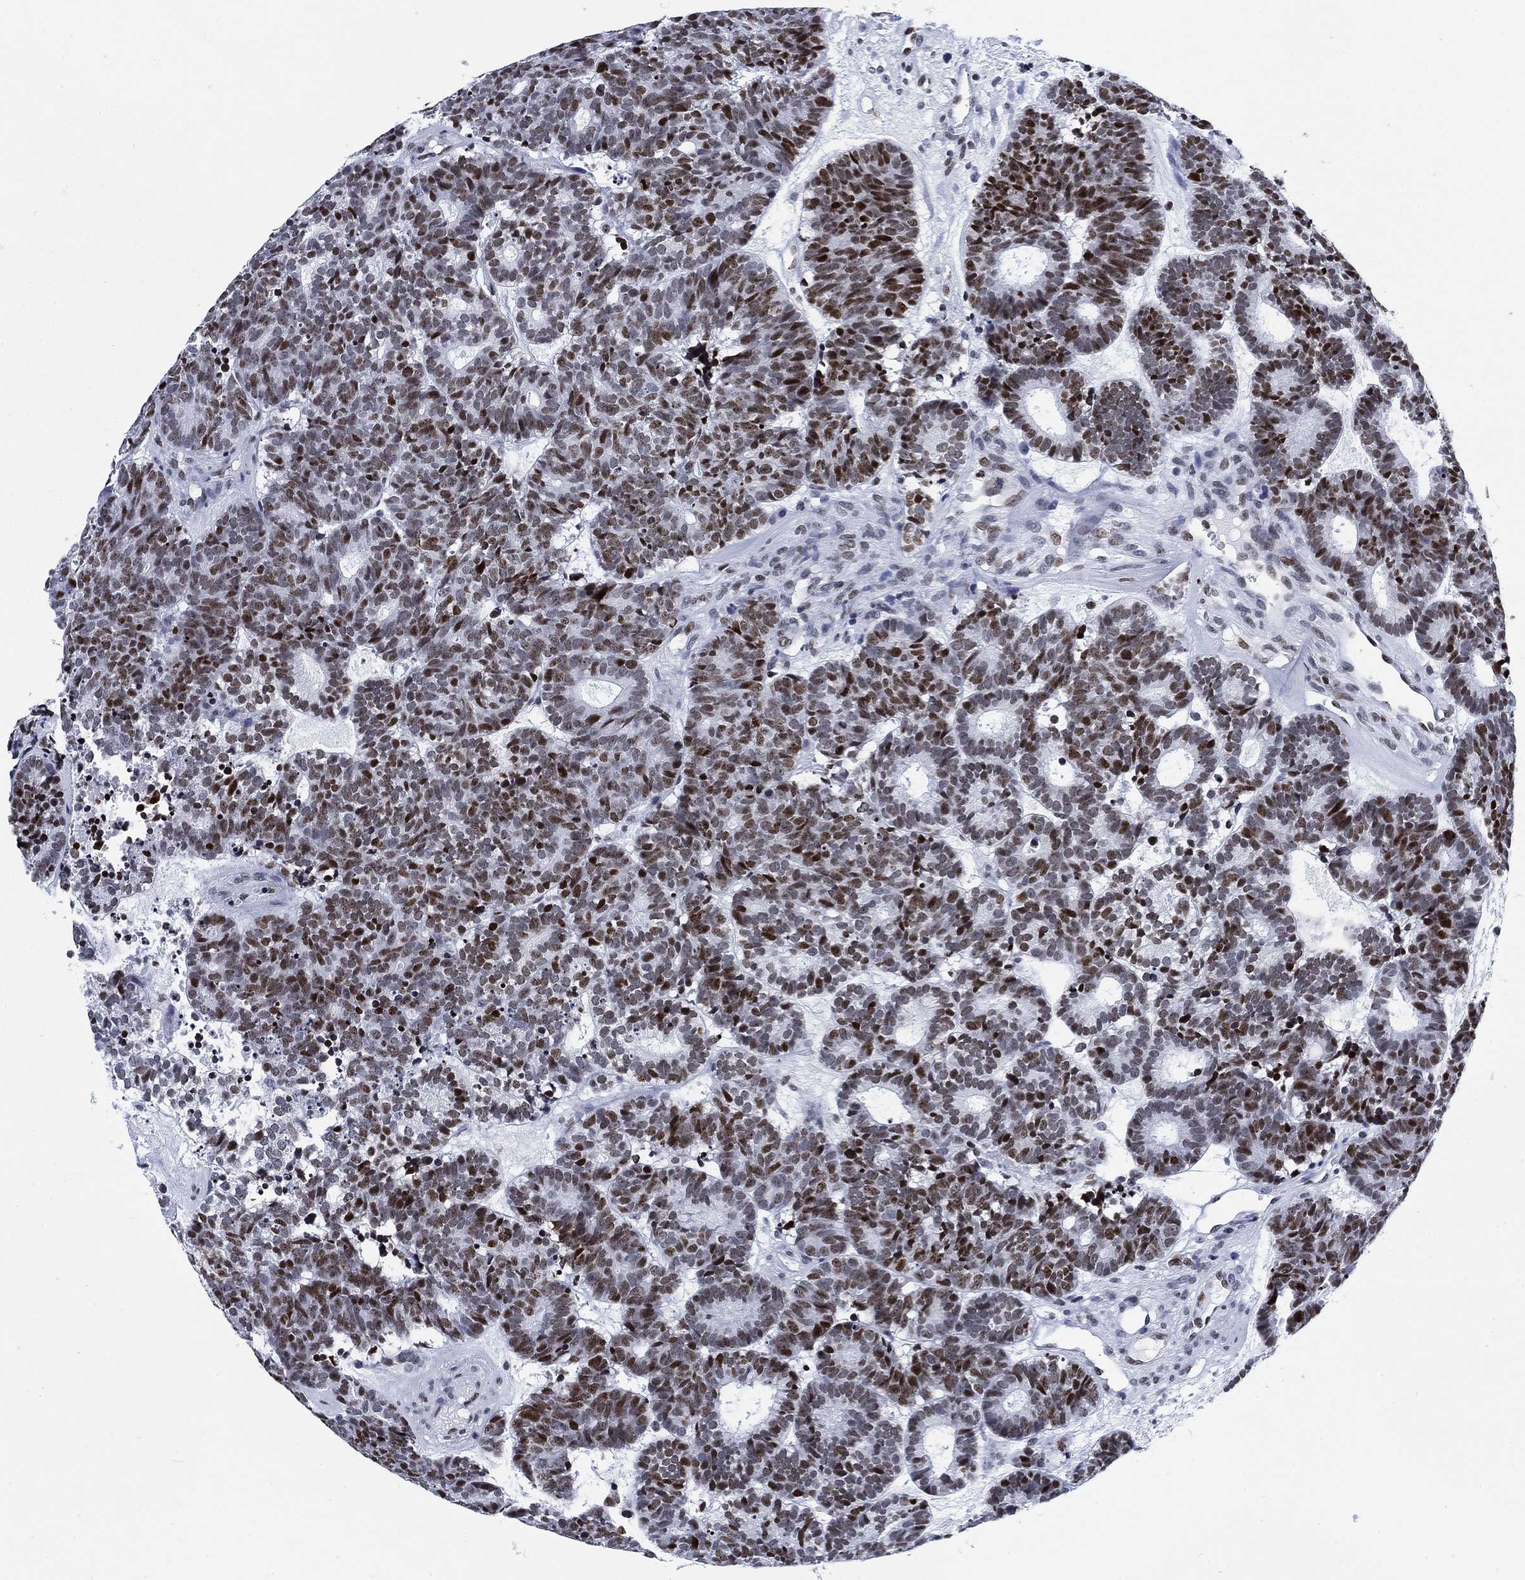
{"staining": {"intensity": "strong", "quantity": ">75%", "location": "nuclear"}, "tissue": "head and neck cancer", "cell_type": "Tumor cells", "image_type": "cancer", "snomed": [{"axis": "morphology", "description": "Adenocarcinoma, NOS"}, {"axis": "topography", "description": "Head-Neck"}], "caption": "Protein staining demonstrates strong nuclear positivity in approximately >75% of tumor cells in adenocarcinoma (head and neck).", "gene": "H1-10", "patient": {"sex": "female", "age": 81}}